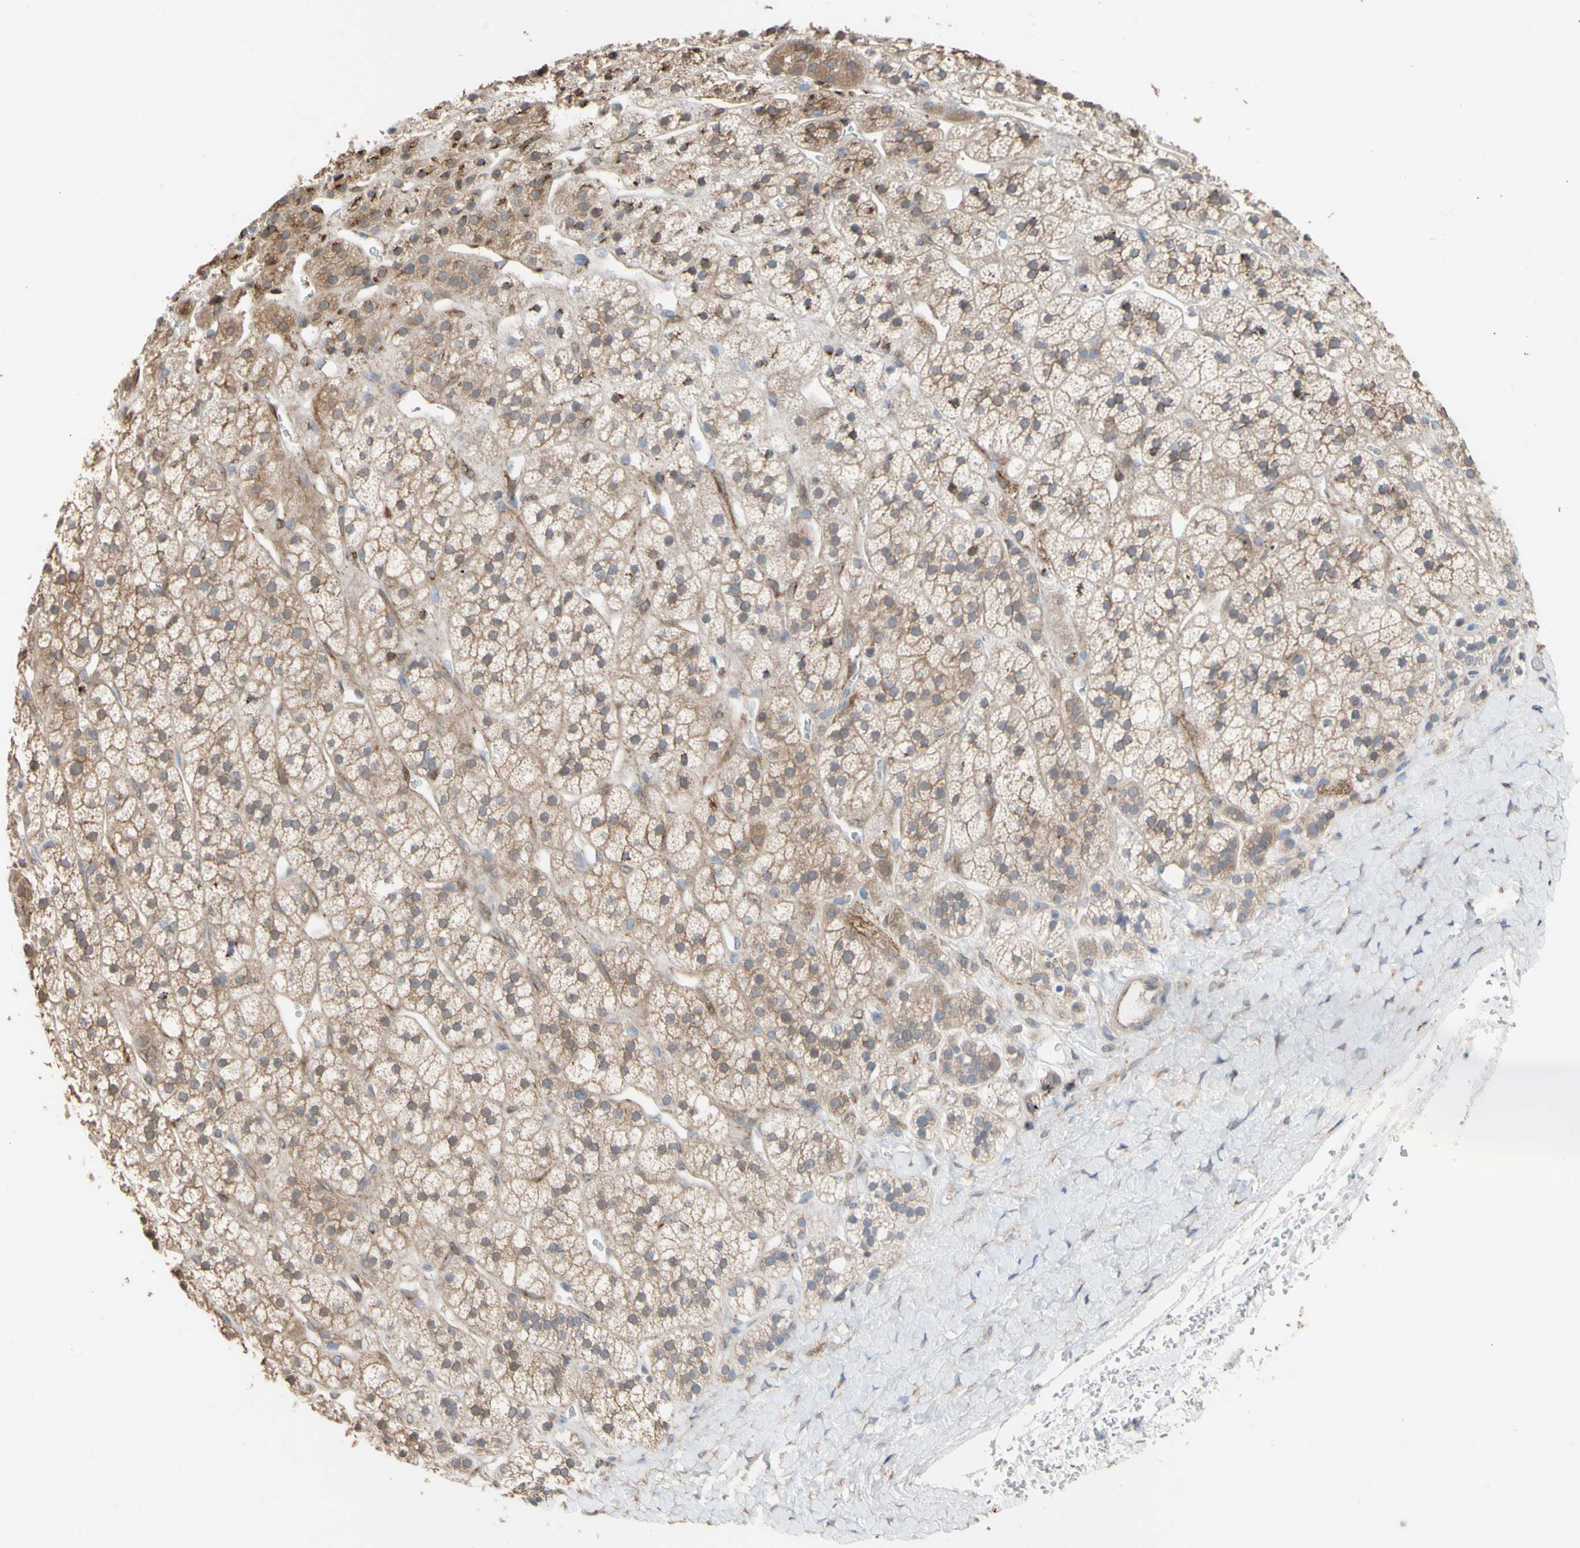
{"staining": {"intensity": "moderate", "quantity": ">75%", "location": "cytoplasmic/membranous"}, "tissue": "adrenal gland", "cell_type": "Glandular cells", "image_type": "normal", "snomed": [{"axis": "morphology", "description": "Normal tissue, NOS"}, {"axis": "topography", "description": "Adrenal gland"}], "caption": "Protein expression analysis of normal adrenal gland demonstrates moderate cytoplasmic/membranous positivity in about >75% of glandular cells. (DAB (3,3'-diaminobenzidine) = brown stain, brightfield microscopy at high magnification).", "gene": "NECTIN3", "patient": {"sex": "male", "age": 56}}